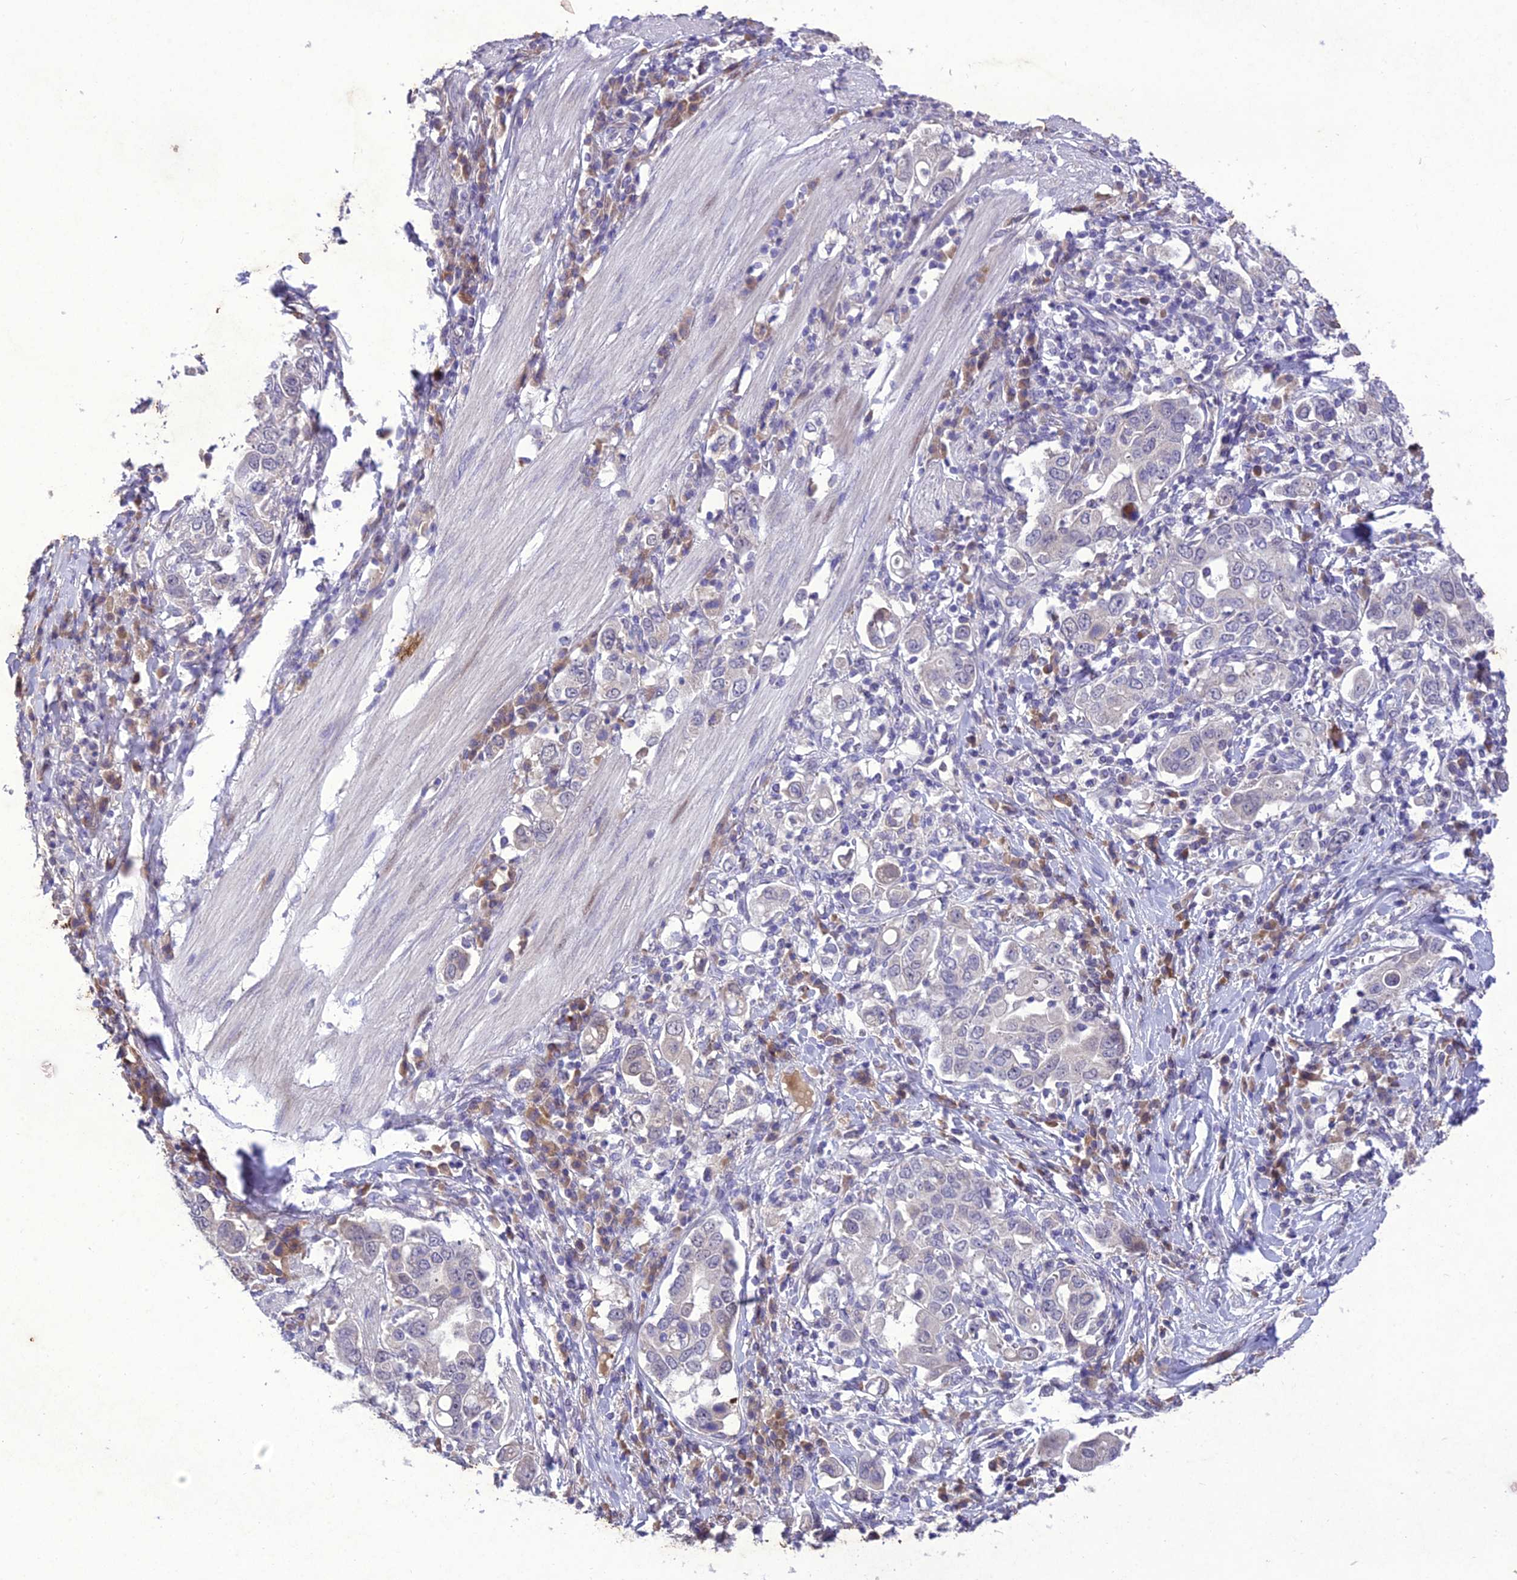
{"staining": {"intensity": "negative", "quantity": "none", "location": "none"}, "tissue": "stomach cancer", "cell_type": "Tumor cells", "image_type": "cancer", "snomed": [{"axis": "morphology", "description": "Adenocarcinoma, NOS"}, {"axis": "topography", "description": "Stomach, upper"}], "caption": "IHC image of neoplastic tissue: stomach cancer stained with DAB shows no significant protein expression in tumor cells.", "gene": "ANKRD52", "patient": {"sex": "male", "age": 62}}